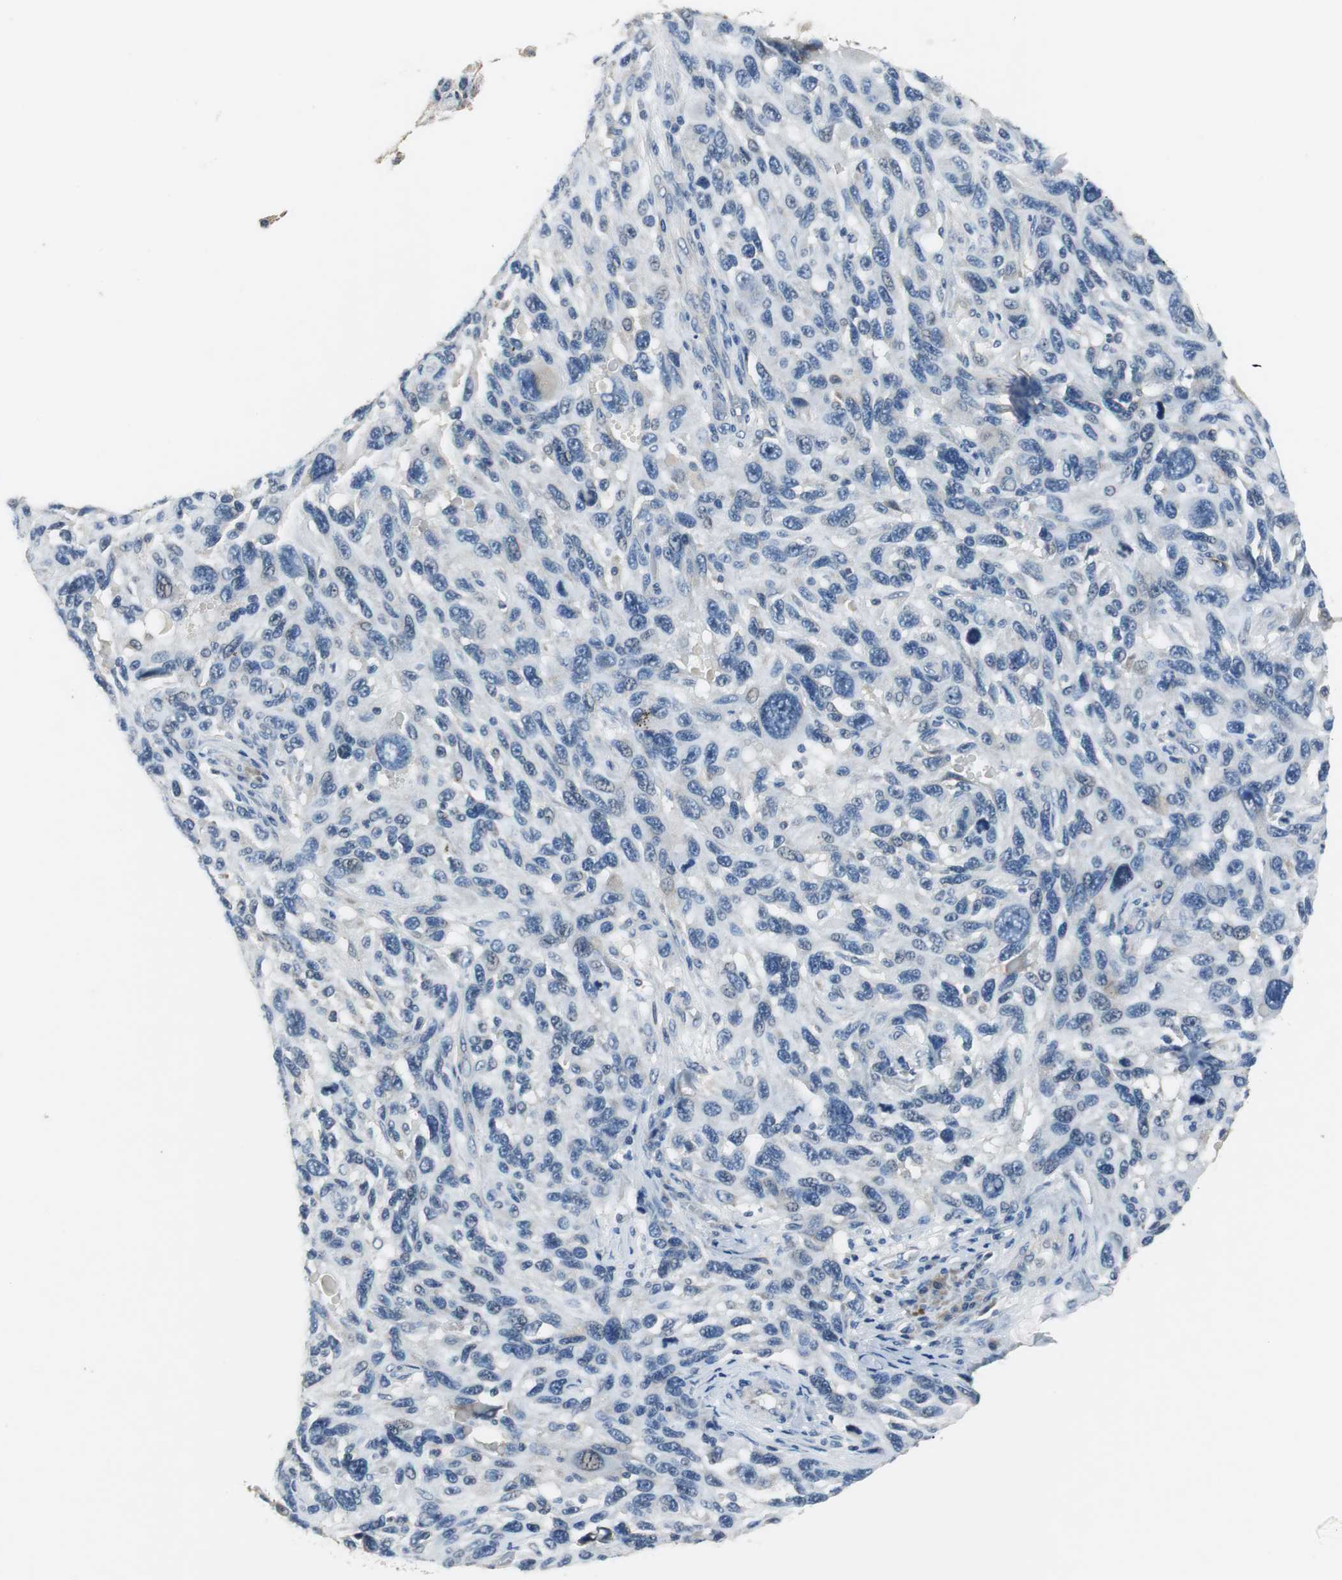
{"staining": {"intensity": "negative", "quantity": "none", "location": "none"}, "tissue": "melanoma", "cell_type": "Tumor cells", "image_type": "cancer", "snomed": [{"axis": "morphology", "description": "Malignant melanoma, NOS"}, {"axis": "topography", "description": "Skin"}], "caption": "This is an IHC photomicrograph of human malignant melanoma. There is no staining in tumor cells.", "gene": "MTIF2", "patient": {"sex": "male", "age": 53}}